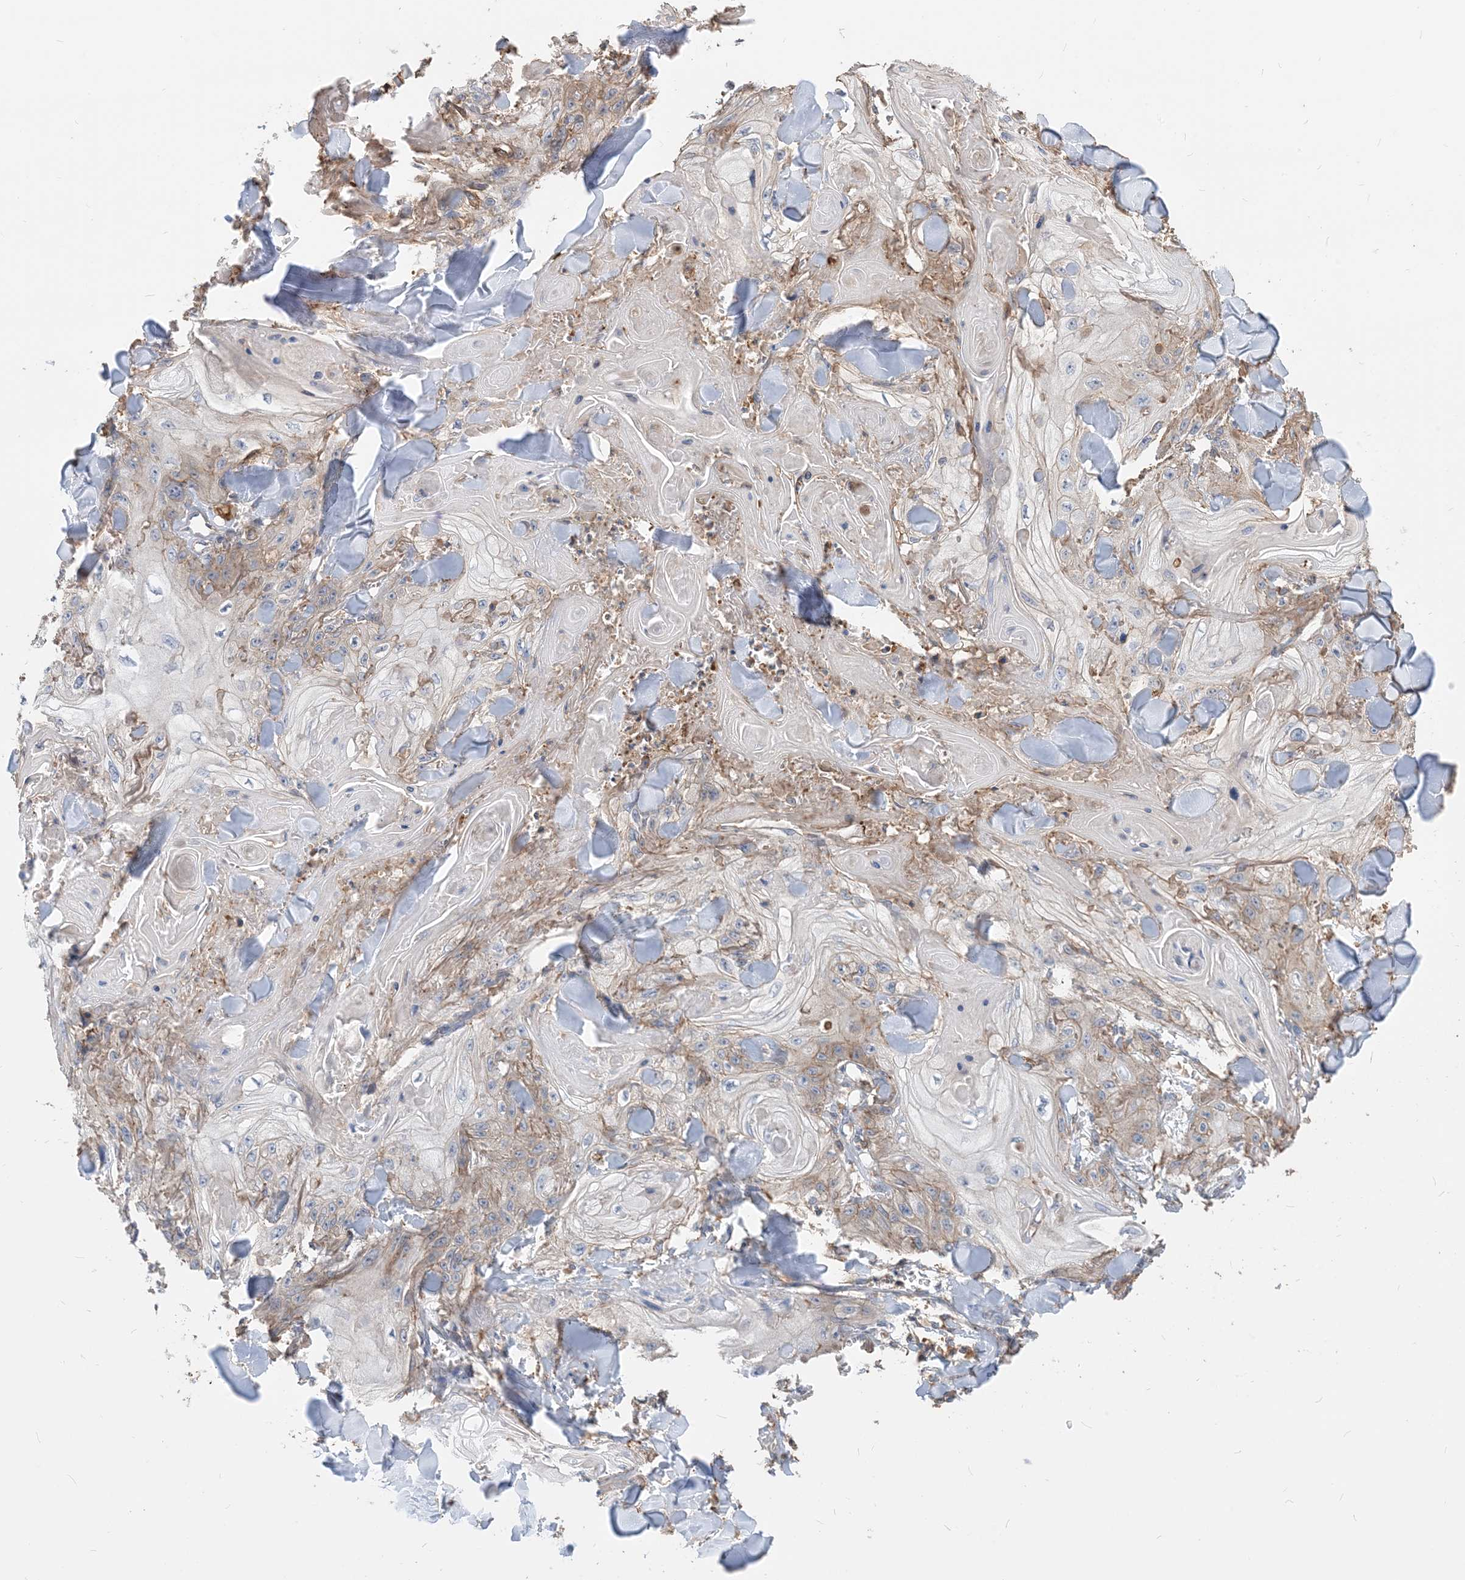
{"staining": {"intensity": "weak", "quantity": "<25%", "location": "cytoplasmic/membranous"}, "tissue": "skin cancer", "cell_type": "Tumor cells", "image_type": "cancer", "snomed": [{"axis": "morphology", "description": "Squamous cell carcinoma, NOS"}, {"axis": "topography", "description": "Skin"}], "caption": "Skin squamous cell carcinoma was stained to show a protein in brown. There is no significant staining in tumor cells.", "gene": "PARVG", "patient": {"sex": "male", "age": 74}}